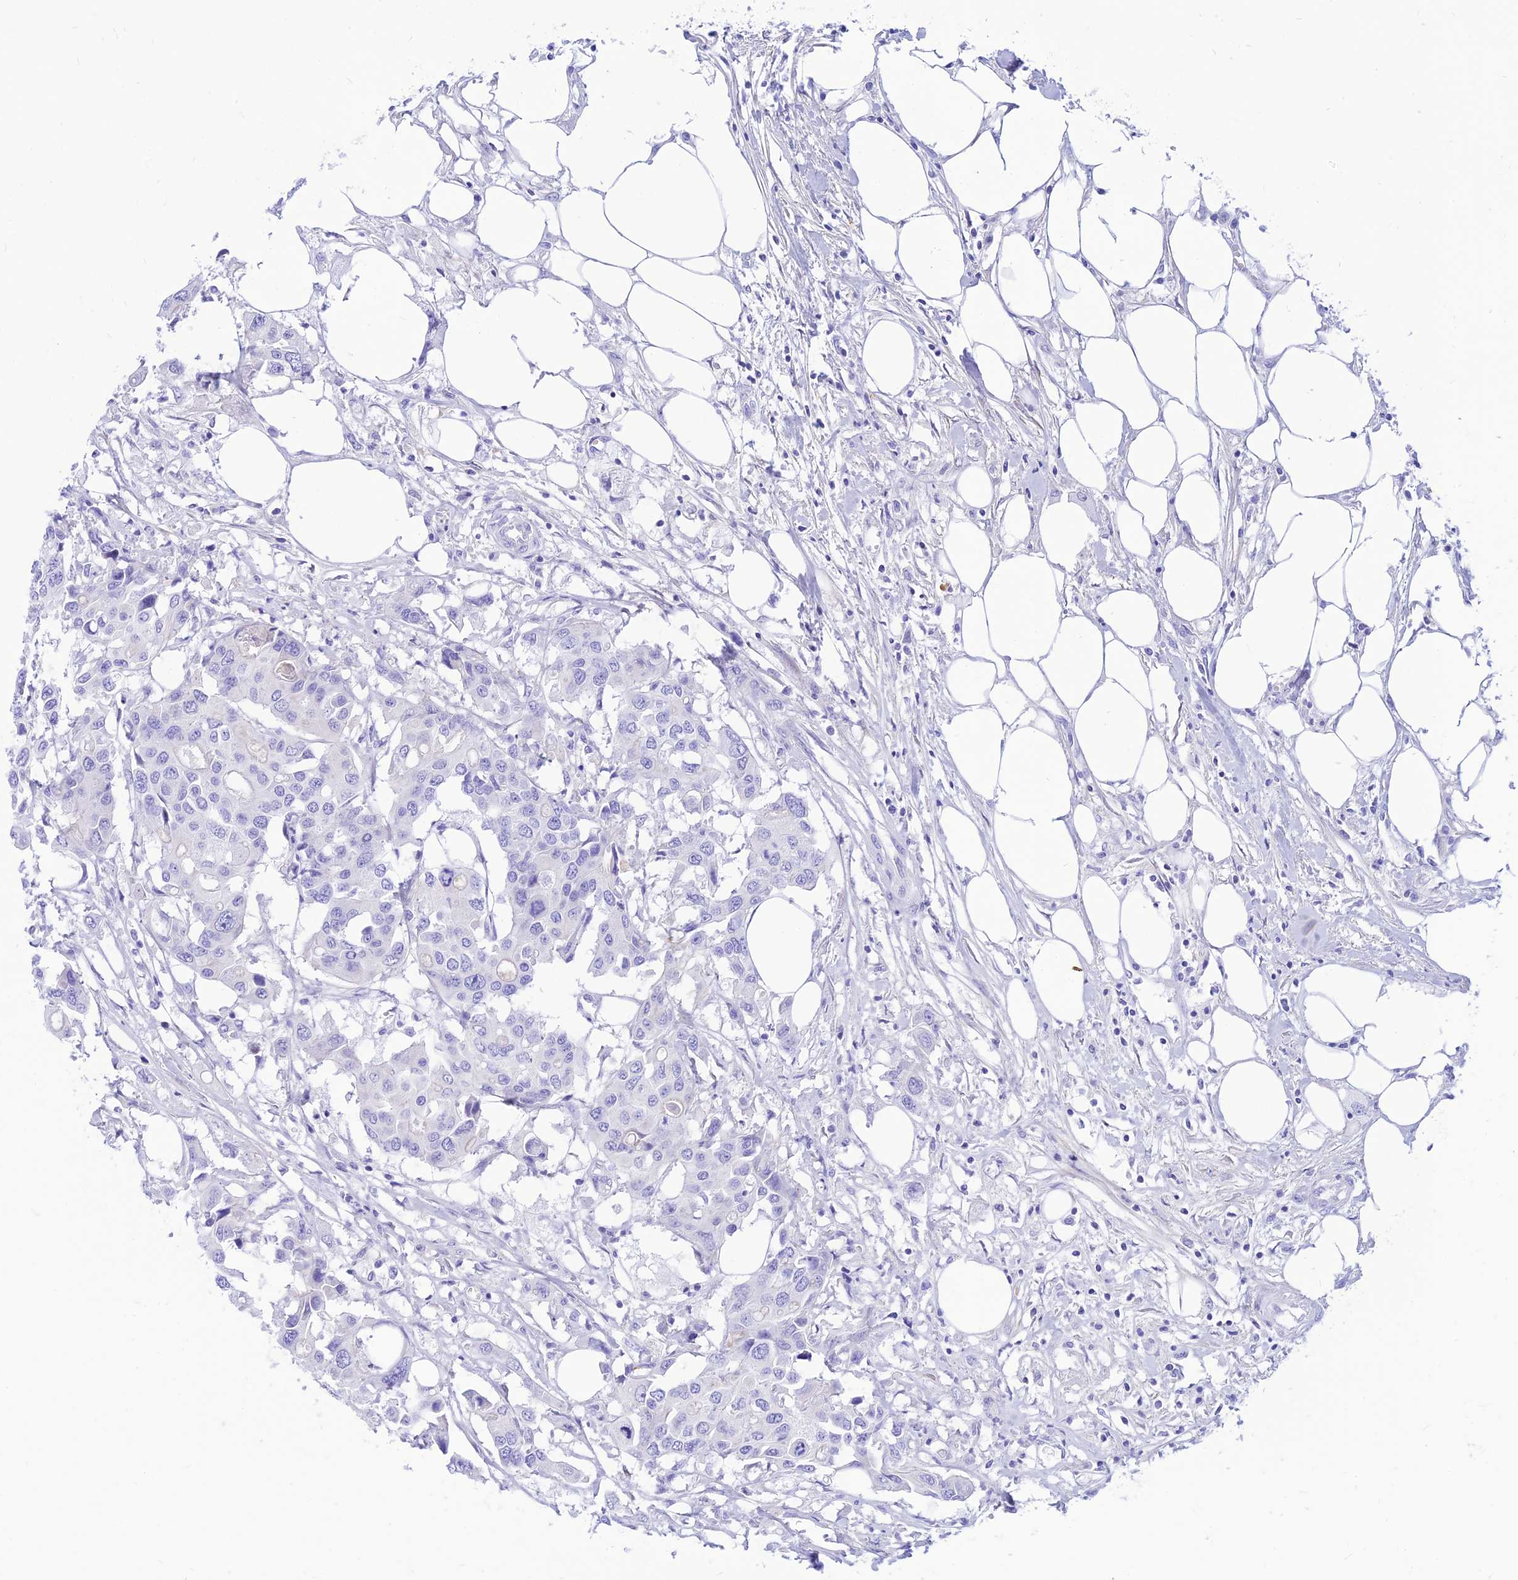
{"staining": {"intensity": "negative", "quantity": "none", "location": "none"}, "tissue": "colorectal cancer", "cell_type": "Tumor cells", "image_type": "cancer", "snomed": [{"axis": "morphology", "description": "Adenocarcinoma, NOS"}, {"axis": "topography", "description": "Colon"}], "caption": "Colorectal cancer was stained to show a protein in brown. There is no significant expression in tumor cells. (Stains: DAB immunohistochemistry (IHC) with hematoxylin counter stain, Microscopy: brightfield microscopy at high magnification).", "gene": "PRNP", "patient": {"sex": "male", "age": 77}}